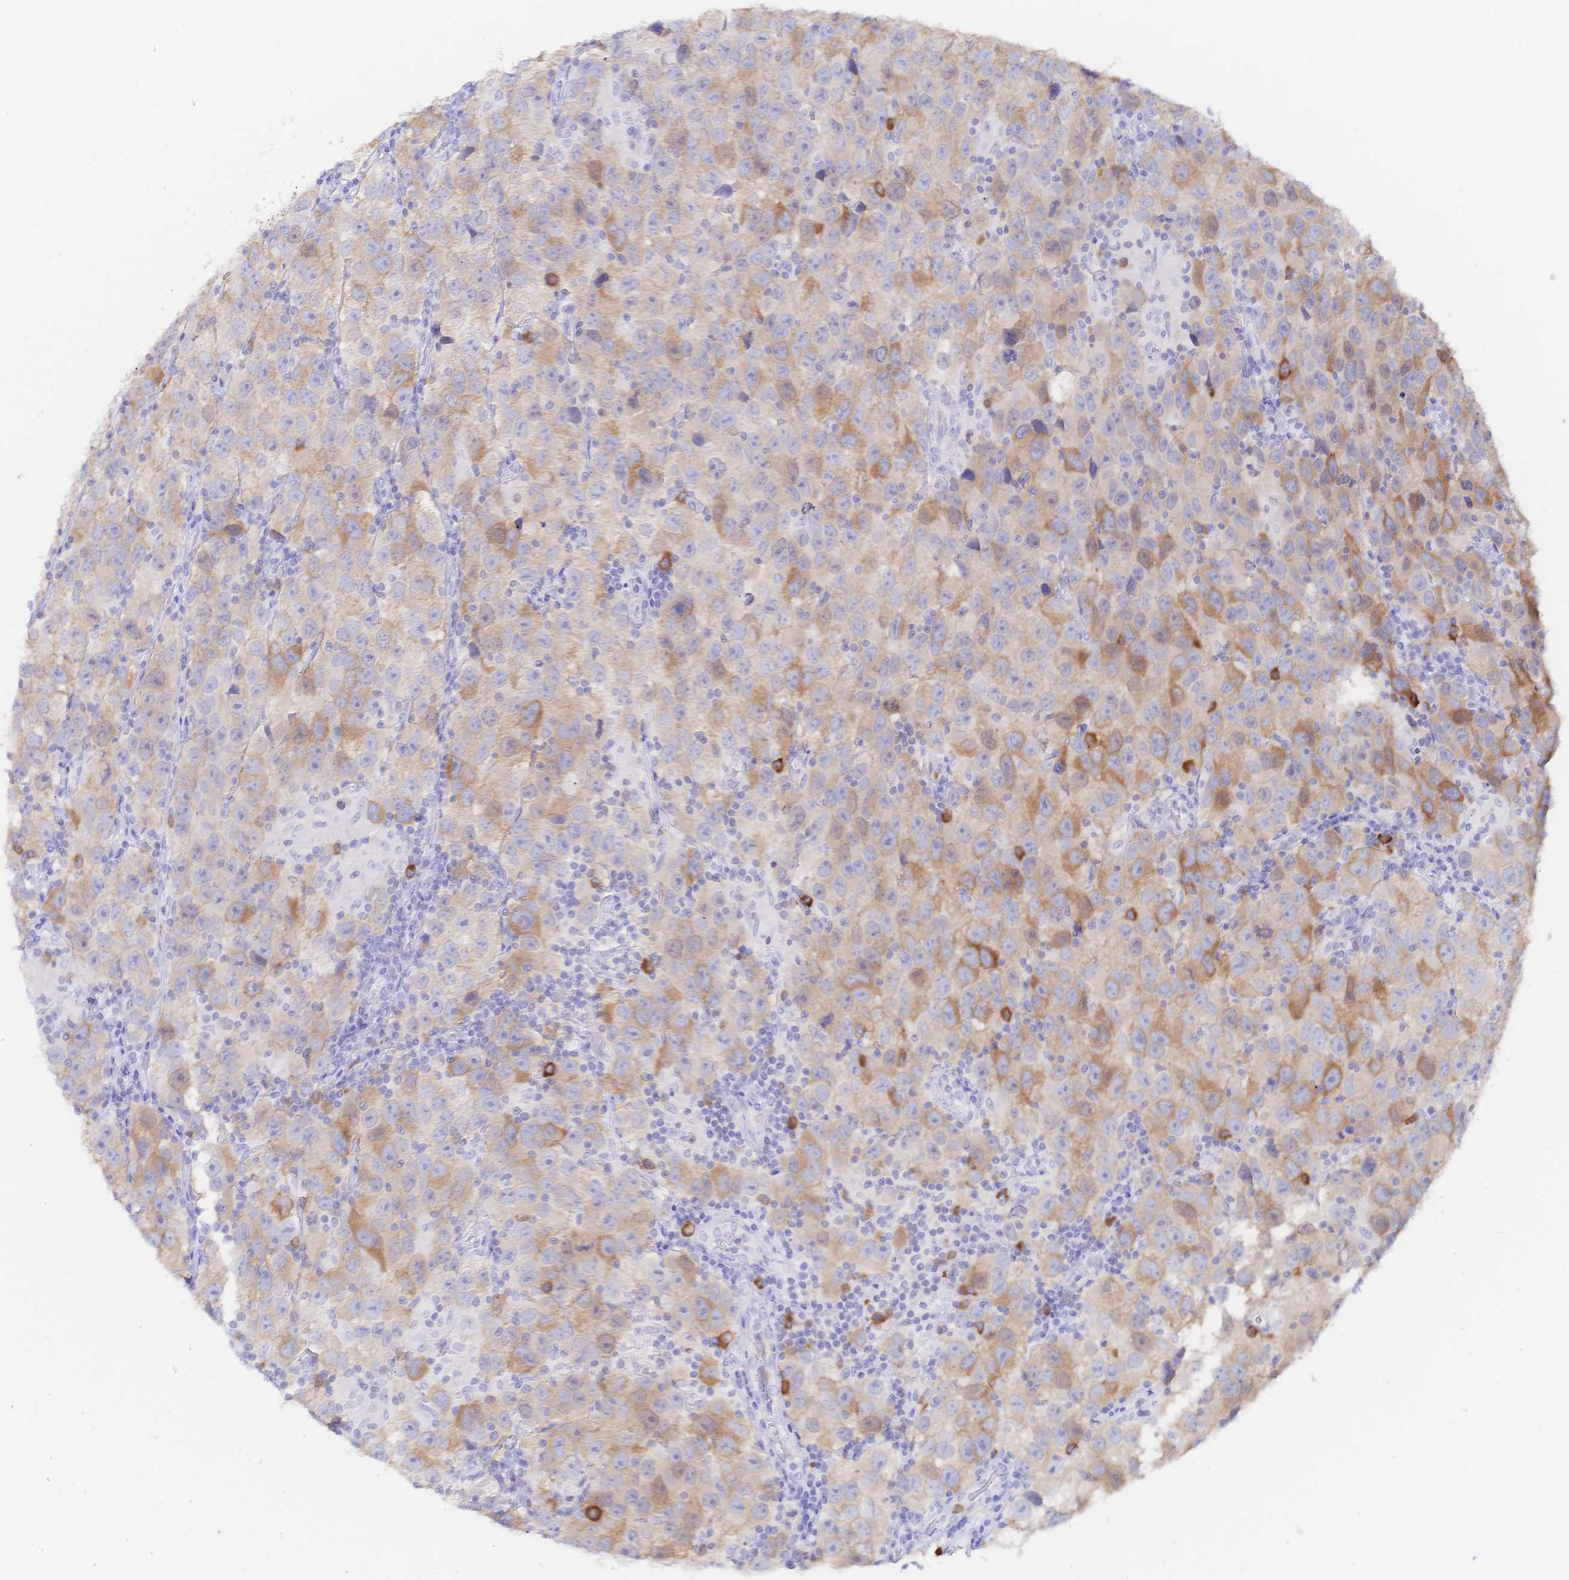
{"staining": {"intensity": "moderate", "quantity": "25%-75%", "location": "cytoplasmic/membranous"}, "tissue": "testis cancer", "cell_type": "Tumor cells", "image_type": "cancer", "snomed": [{"axis": "morphology", "description": "Seminoma, NOS"}, {"axis": "topography", "description": "Testis"}], "caption": "The image exhibits a brown stain indicating the presence of a protein in the cytoplasmic/membranous of tumor cells in testis seminoma. The protein is stained brown, and the nuclei are stained in blue (DAB IHC with brightfield microscopy, high magnification).", "gene": "RRM1", "patient": {"sex": "male", "age": 26}}